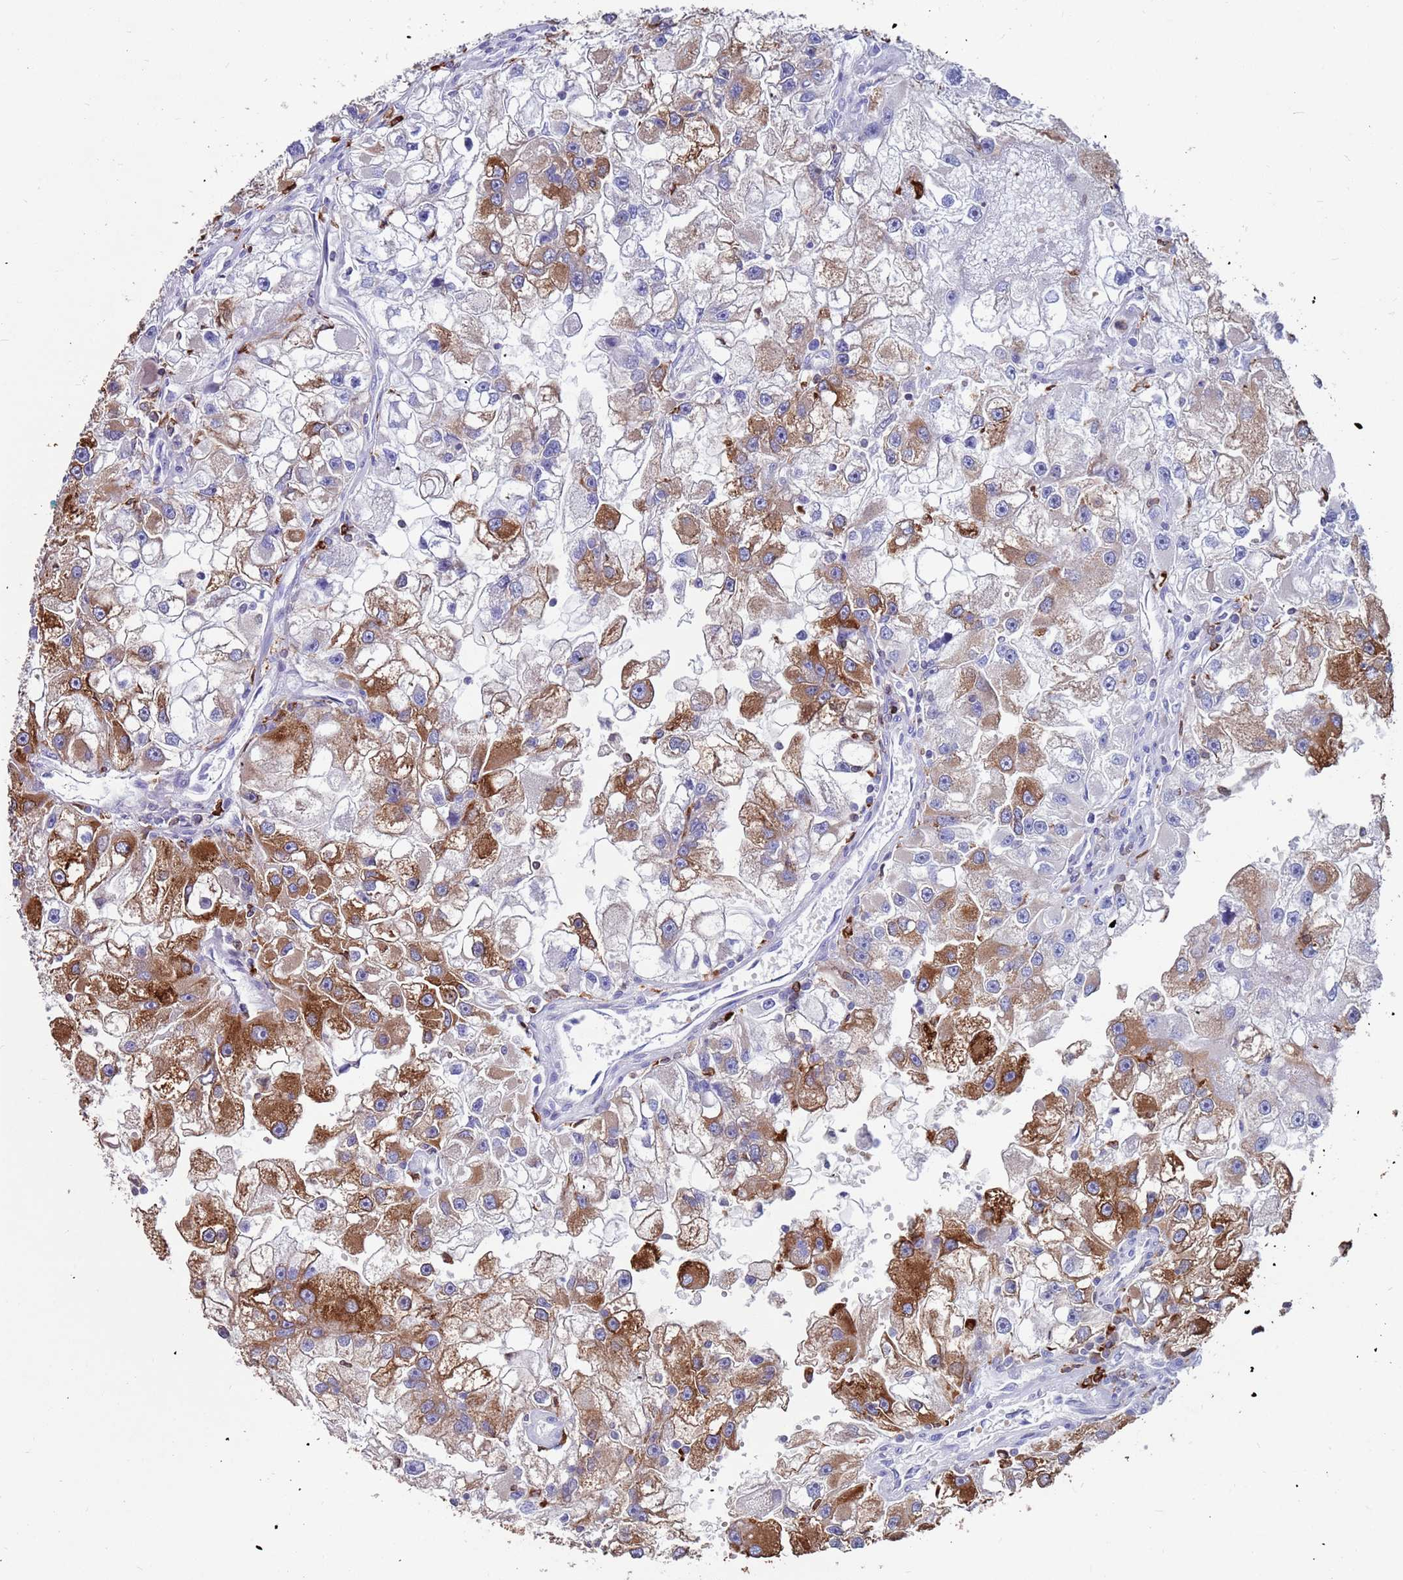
{"staining": {"intensity": "moderate", "quantity": "25%-75%", "location": "cytoplasmic/membranous"}, "tissue": "renal cancer", "cell_type": "Tumor cells", "image_type": "cancer", "snomed": [{"axis": "morphology", "description": "Adenocarcinoma, NOS"}, {"axis": "topography", "description": "Kidney"}], "caption": "Brown immunohistochemical staining in human adenocarcinoma (renal) exhibits moderate cytoplasmic/membranous expression in approximately 25%-75% of tumor cells.", "gene": "GREB1L", "patient": {"sex": "male", "age": 63}}